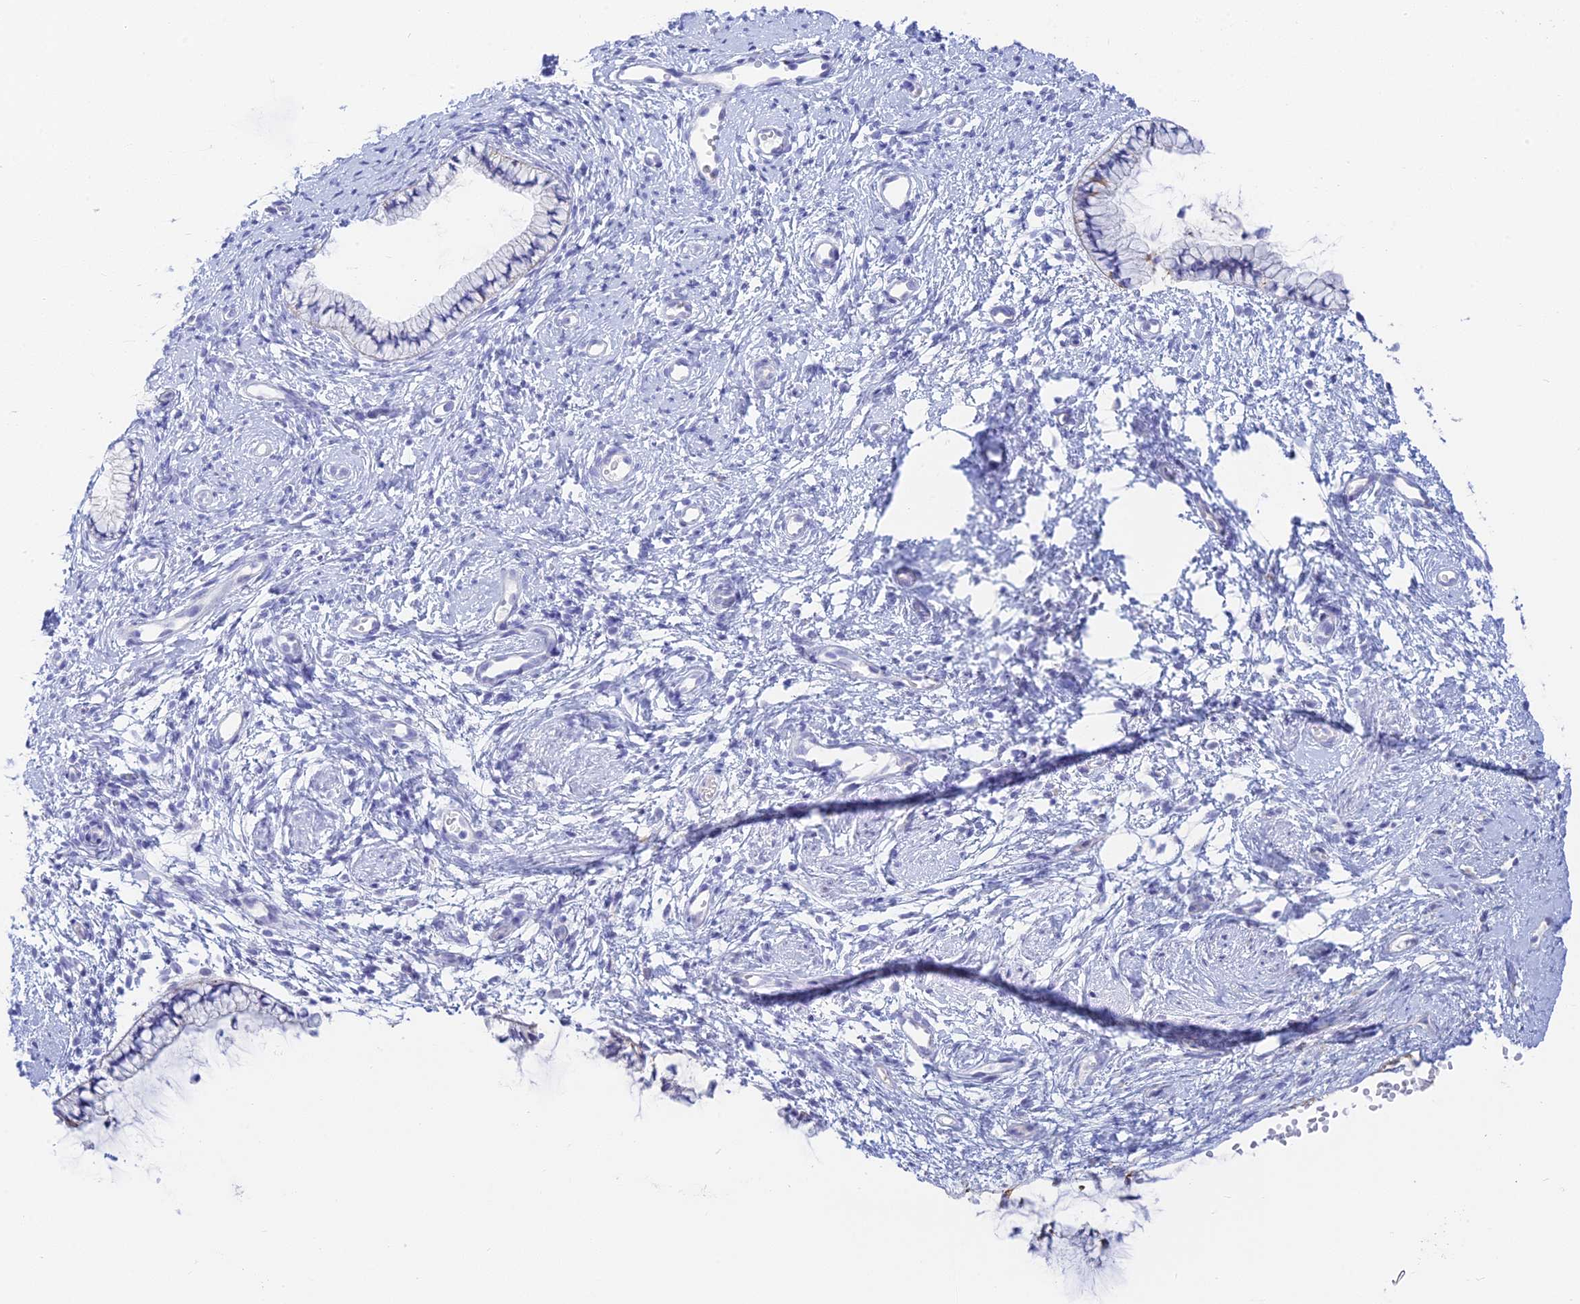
{"staining": {"intensity": "negative", "quantity": "none", "location": "none"}, "tissue": "cervix", "cell_type": "Glandular cells", "image_type": "normal", "snomed": [{"axis": "morphology", "description": "Normal tissue, NOS"}, {"axis": "topography", "description": "Cervix"}], "caption": "Cervix was stained to show a protein in brown. There is no significant positivity in glandular cells. The staining was performed using DAB (3,3'-diaminobenzidine) to visualize the protein expression in brown, while the nuclei were stained in blue with hematoxylin (Magnification: 20x).", "gene": "CEP152", "patient": {"sex": "female", "age": 57}}